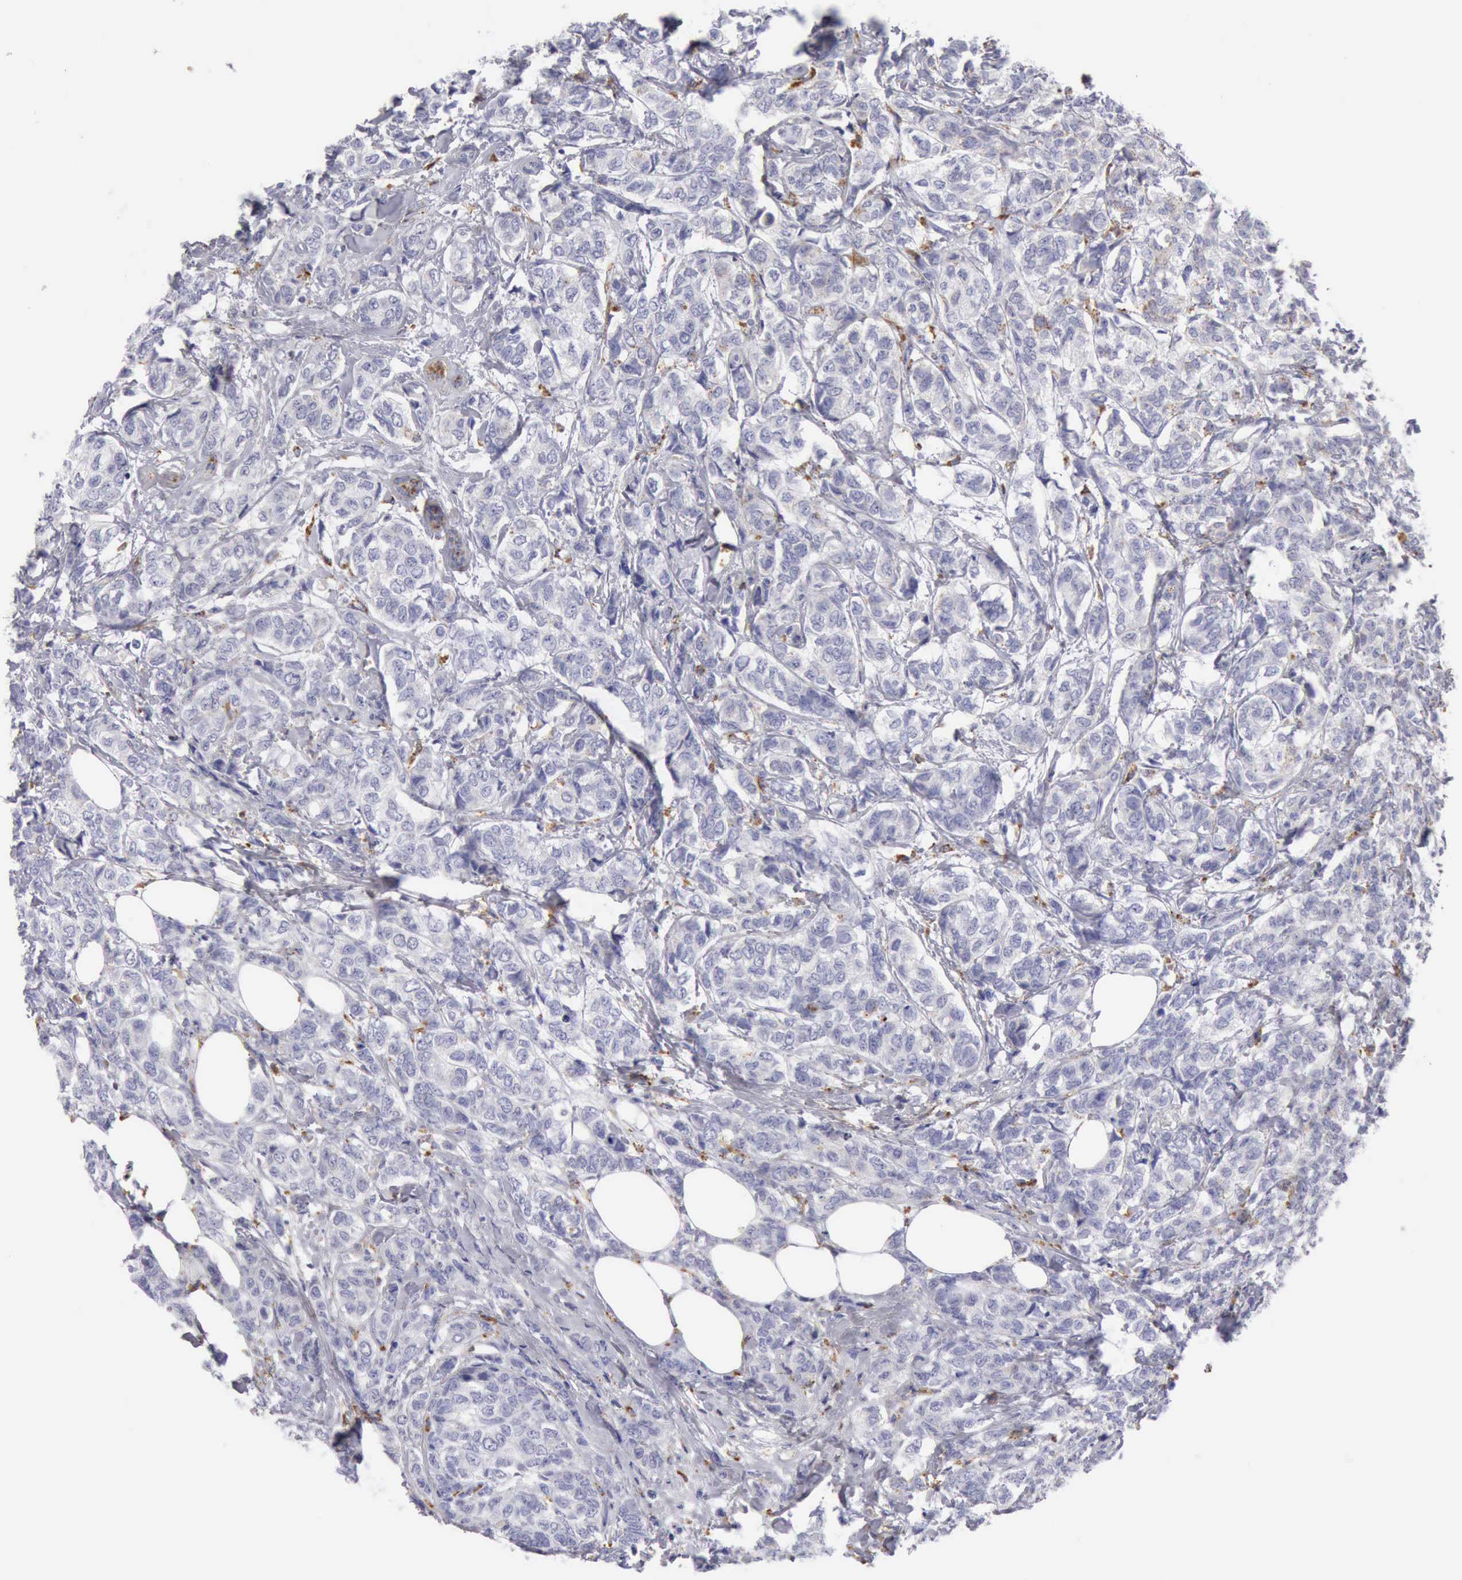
{"staining": {"intensity": "negative", "quantity": "none", "location": "none"}, "tissue": "breast cancer", "cell_type": "Tumor cells", "image_type": "cancer", "snomed": [{"axis": "morphology", "description": "Lobular carcinoma"}, {"axis": "topography", "description": "Breast"}], "caption": "An image of breast lobular carcinoma stained for a protein displays no brown staining in tumor cells.", "gene": "CTSS", "patient": {"sex": "female", "age": 60}}